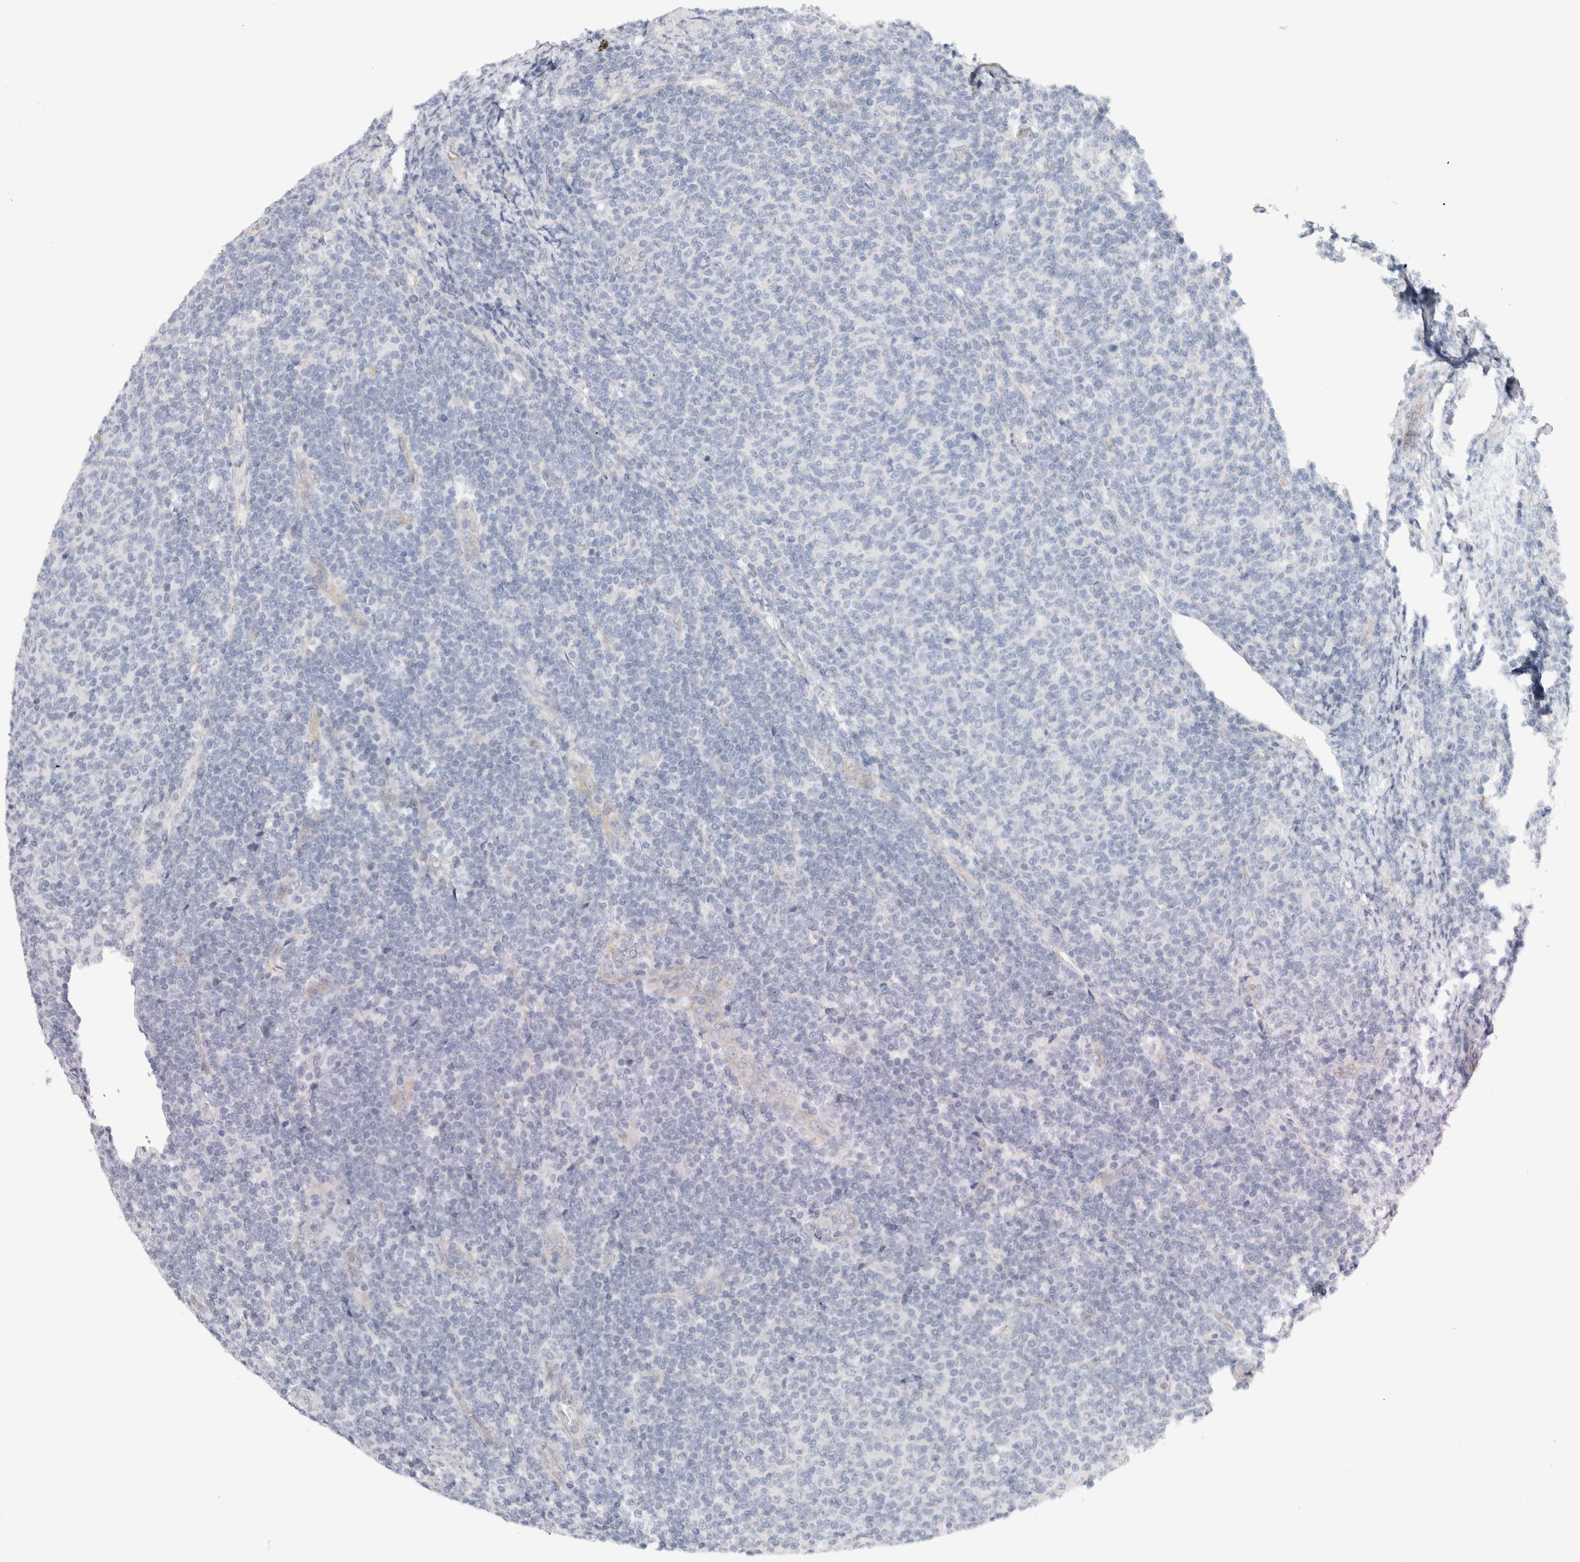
{"staining": {"intensity": "negative", "quantity": "none", "location": "none"}, "tissue": "lymphoma", "cell_type": "Tumor cells", "image_type": "cancer", "snomed": [{"axis": "morphology", "description": "Malignant lymphoma, non-Hodgkin's type, Low grade"}, {"axis": "topography", "description": "Lymph node"}], "caption": "Immunohistochemistry image of human lymphoma stained for a protein (brown), which displays no expression in tumor cells.", "gene": "AFP", "patient": {"sex": "male", "age": 66}}